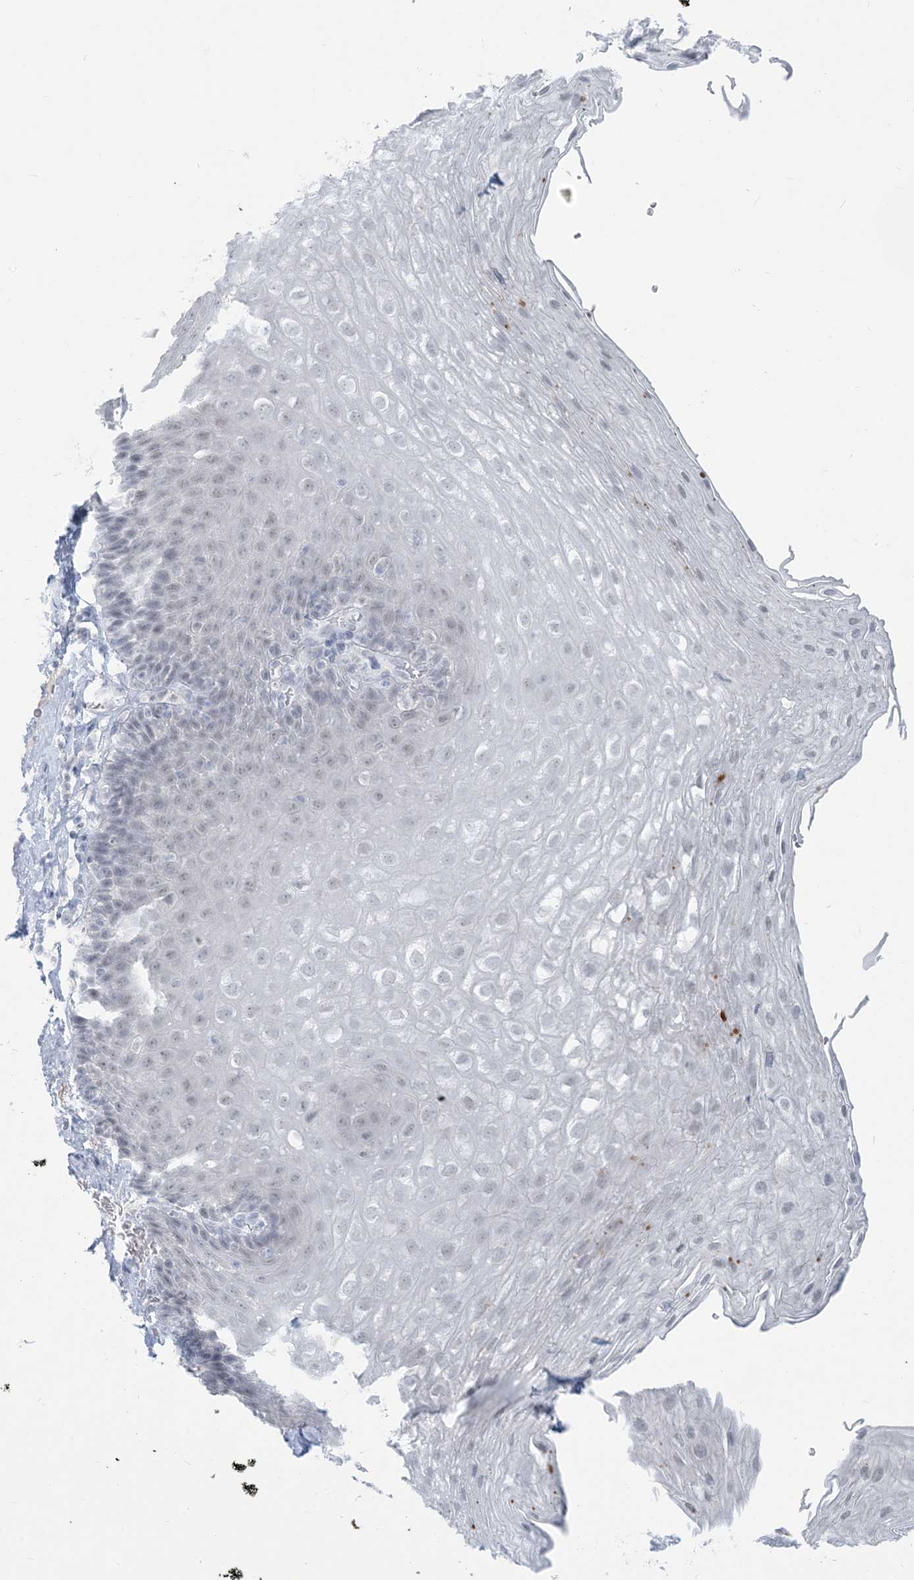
{"staining": {"intensity": "negative", "quantity": "none", "location": "none"}, "tissue": "esophagus", "cell_type": "Squamous epithelial cells", "image_type": "normal", "snomed": [{"axis": "morphology", "description": "Normal tissue, NOS"}, {"axis": "topography", "description": "Esophagus"}], "caption": "High magnification brightfield microscopy of benign esophagus stained with DAB (3,3'-diaminobenzidine) (brown) and counterstained with hematoxylin (blue): squamous epithelial cells show no significant positivity. (DAB (3,3'-diaminobenzidine) immunohistochemistry, high magnification).", "gene": "SCML1", "patient": {"sex": "female", "age": 66}}